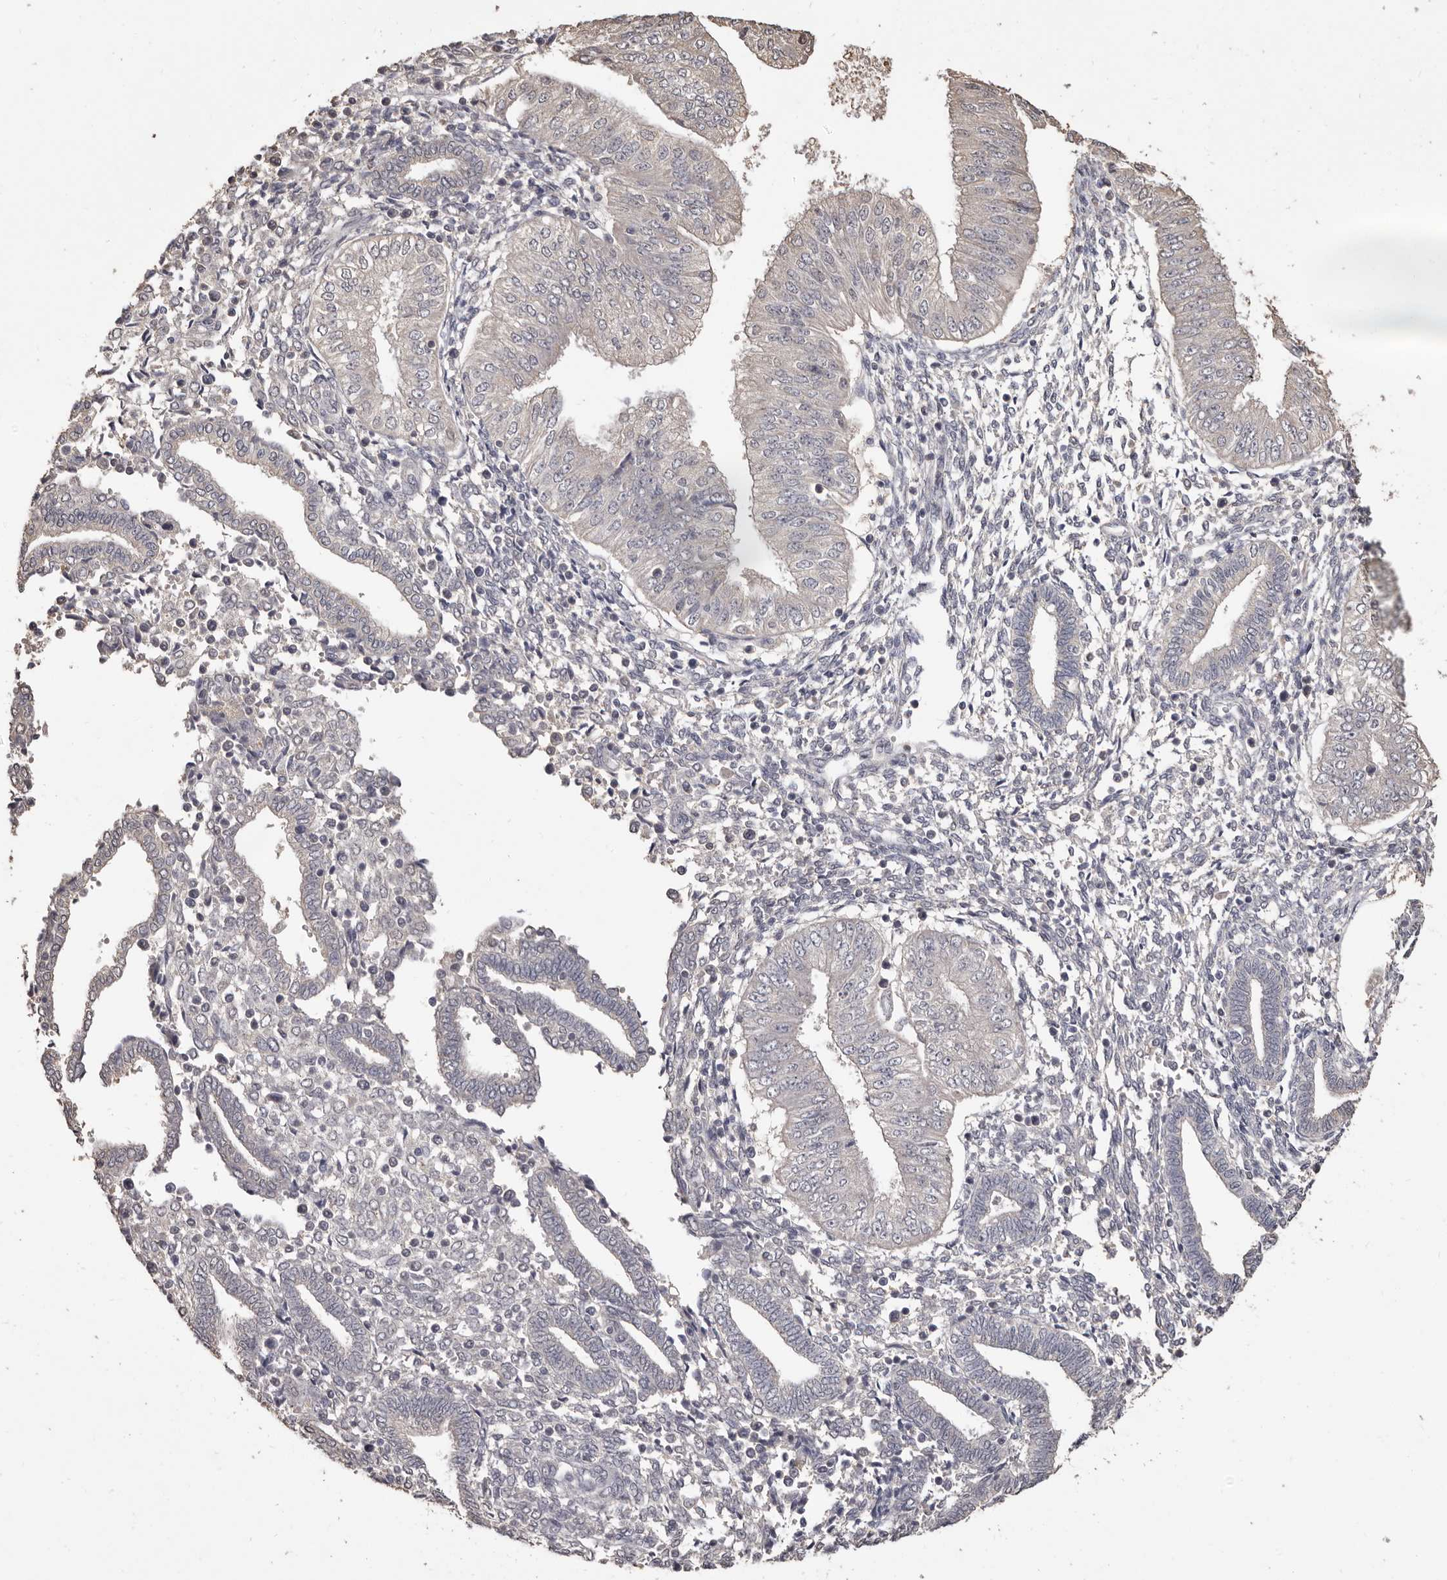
{"staining": {"intensity": "negative", "quantity": "none", "location": "none"}, "tissue": "endometrial cancer", "cell_type": "Tumor cells", "image_type": "cancer", "snomed": [{"axis": "morphology", "description": "Normal tissue, NOS"}, {"axis": "morphology", "description": "Adenocarcinoma, NOS"}, {"axis": "topography", "description": "Endometrium"}], "caption": "This is a photomicrograph of IHC staining of endometrial cancer, which shows no positivity in tumor cells. (DAB immunohistochemistry visualized using brightfield microscopy, high magnification).", "gene": "INAVA", "patient": {"sex": "female", "age": 53}}